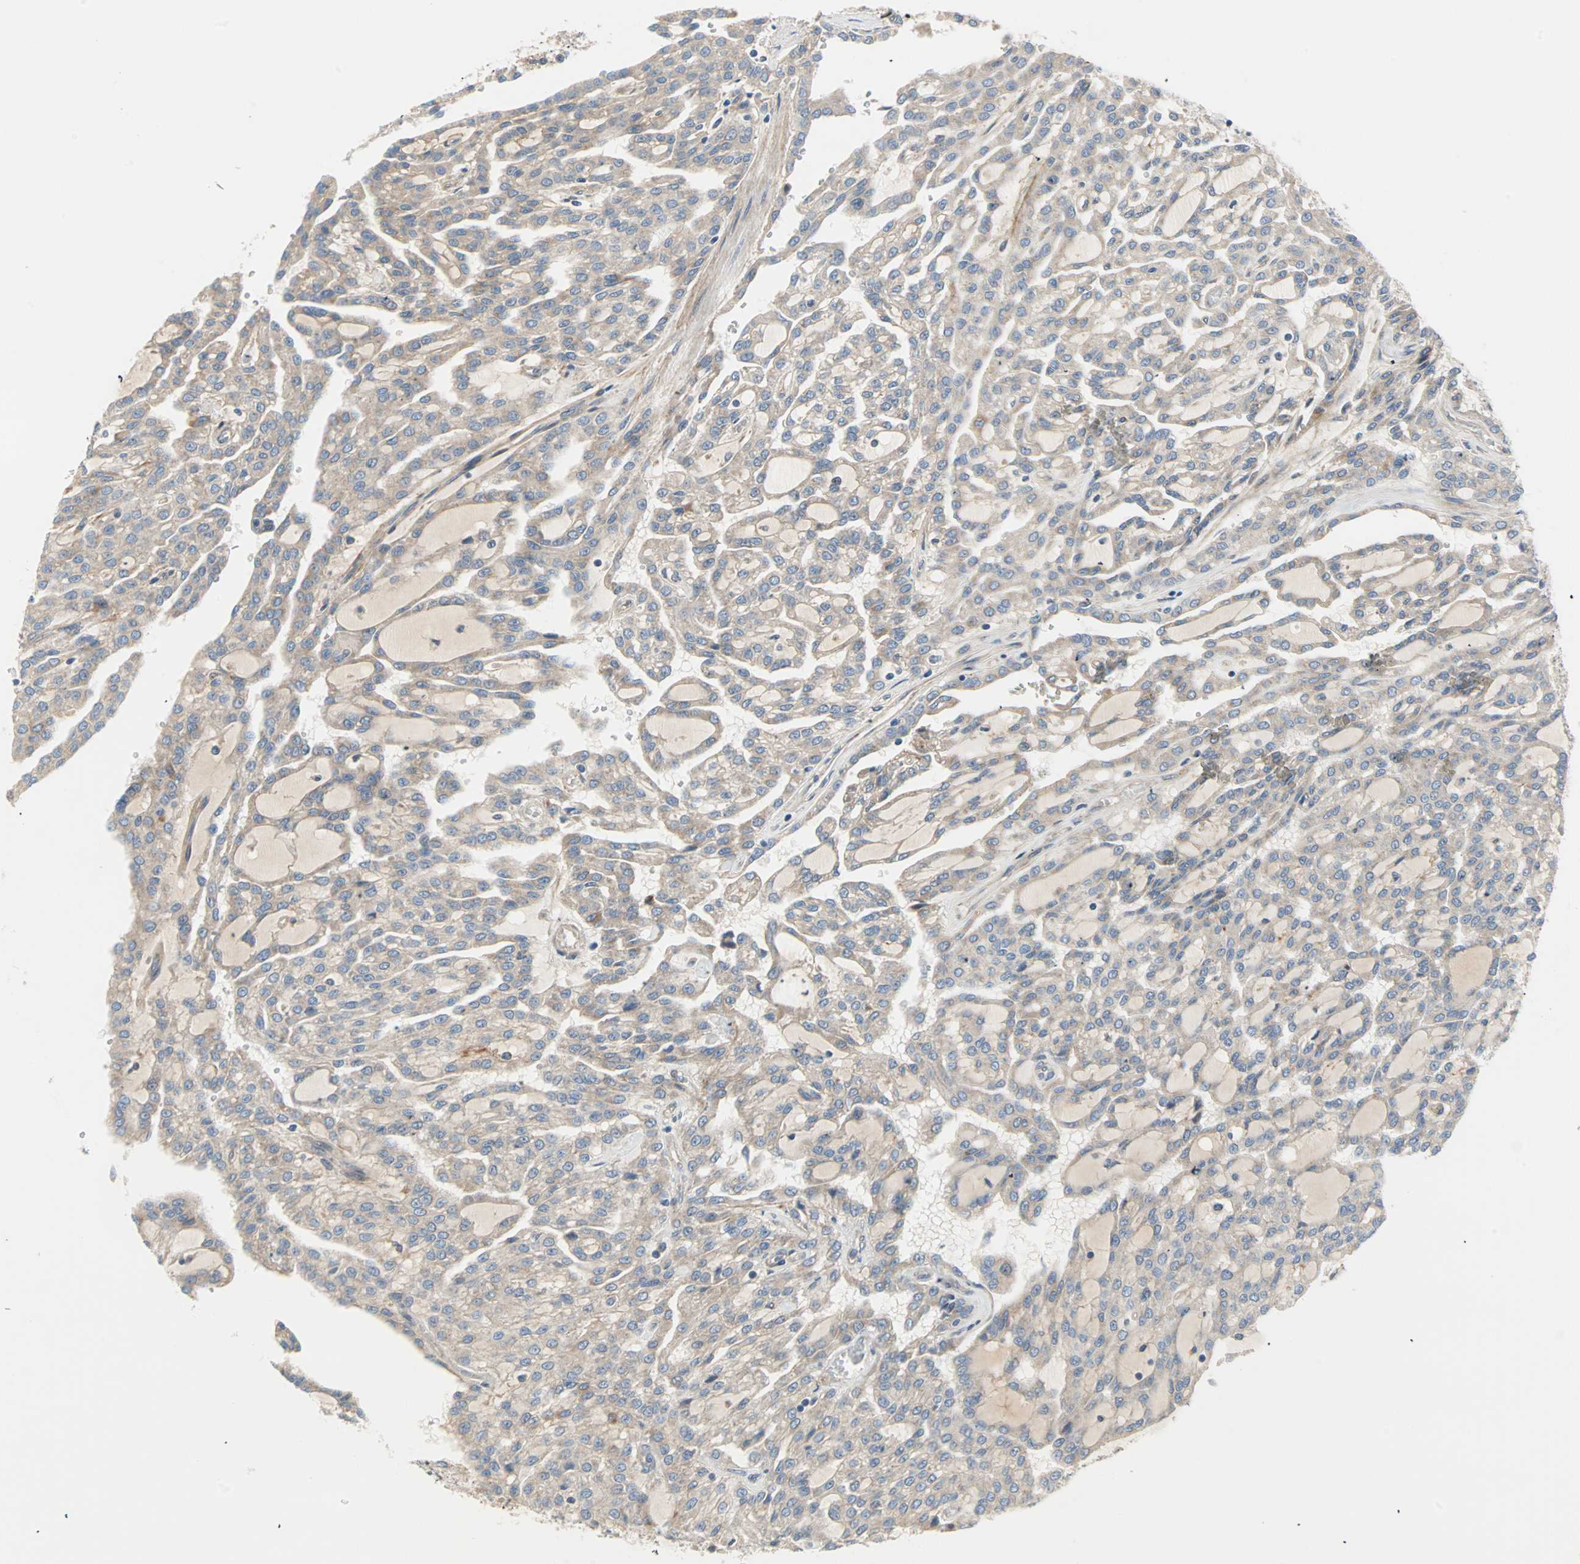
{"staining": {"intensity": "weak", "quantity": "25%-75%", "location": "cytoplasmic/membranous"}, "tissue": "renal cancer", "cell_type": "Tumor cells", "image_type": "cancer", "snomed": [{"axis": "morphology", "description": "Adenocarcinoma, NOS"}, {"axis": "topography", "description": "Kidney"}], "caption": "Adenocarcinoma (renal) stained for a protein demonstrates weak cytoplasmic/membranous positivity in tumor cells. The protein of interest is shown in brown color, while the nuclei are stained blue.", "gene": "PDE8A", "patient": {"sex": "male", "age": 63}}